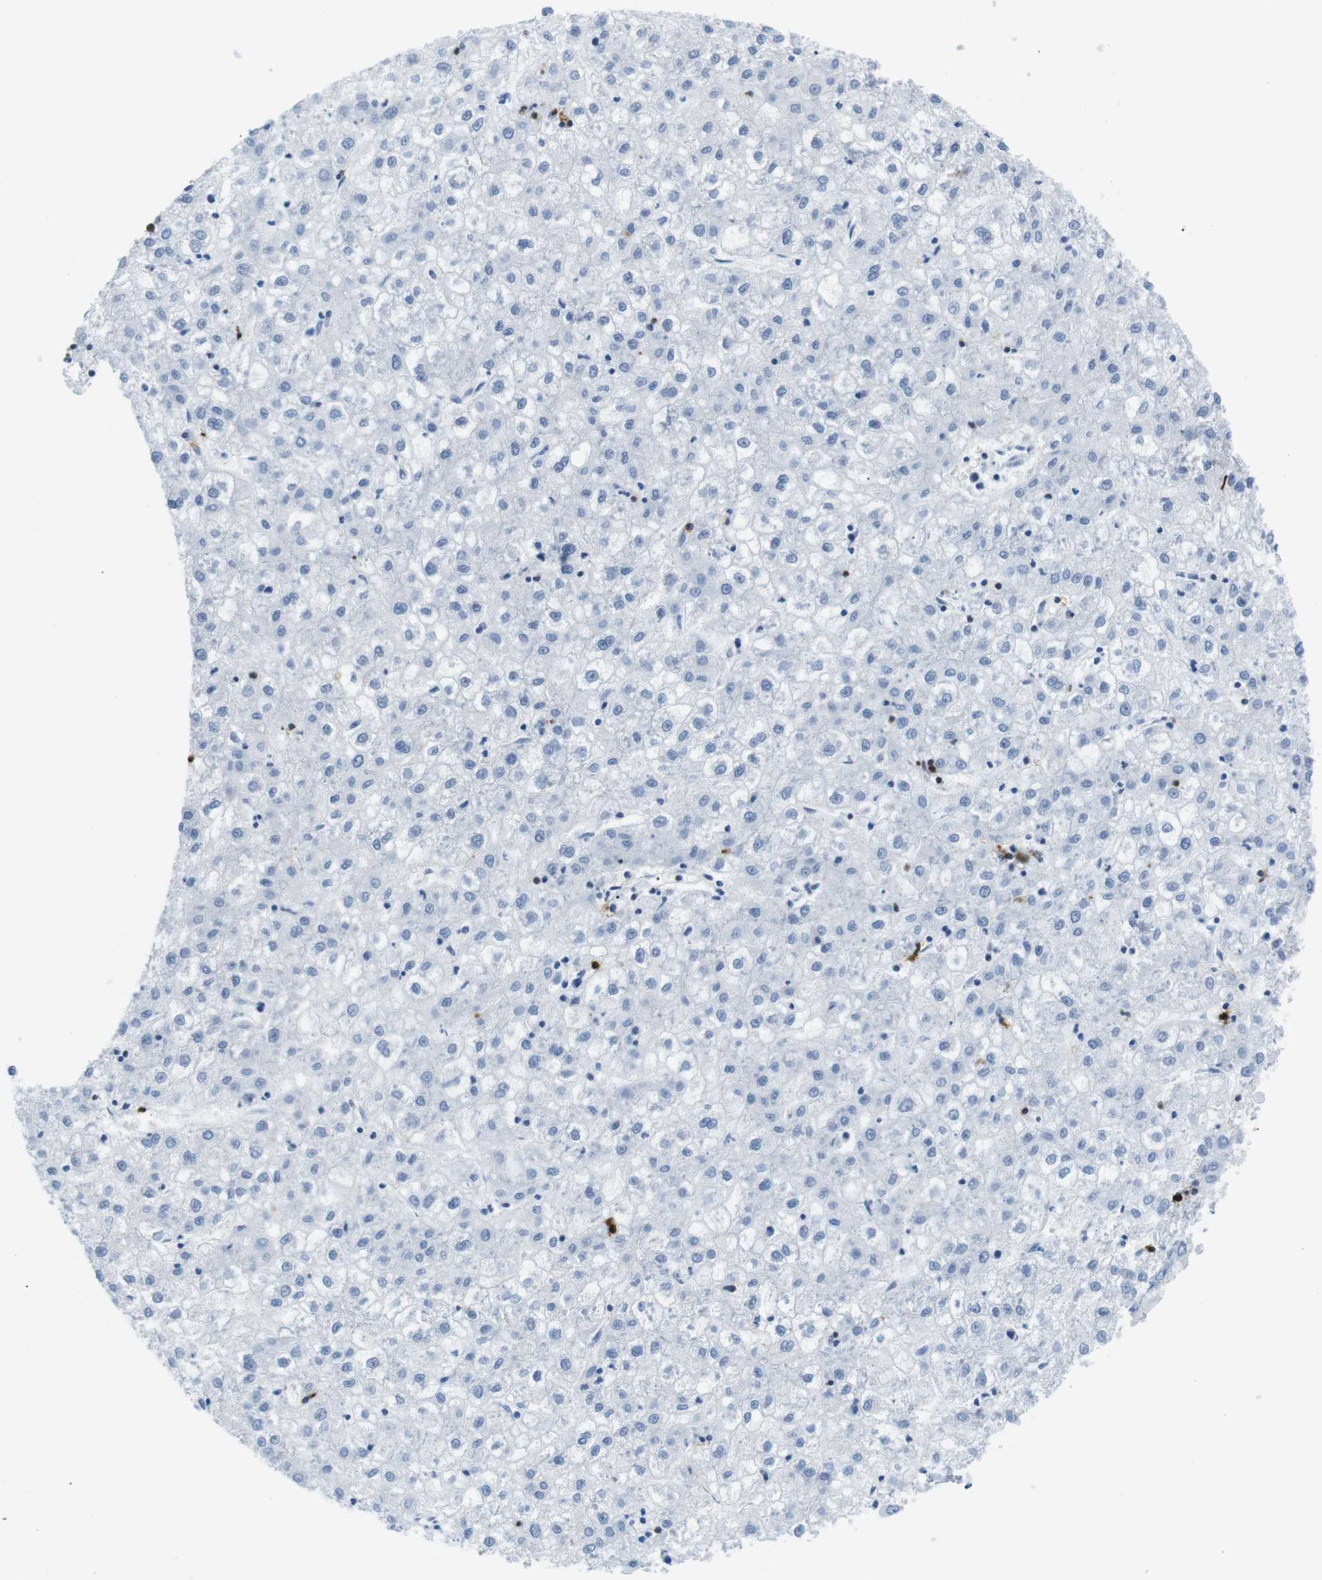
{"staining": {"intensity": "negative", "quantity": "none", "location": "none"}, "tissue": "liver cancer", "cell_type": "Tumor cells", "image_type": "cancer", "snomed": [{"axis": "morphology", "description": "Carcinoma, Hepatocellular, NOS"}, {"axis": "topography", "description": "Liver"}], "caption": "Immunohistochemical staining of hepatocellular carcinoma (liver) exhibits no significant positivity in tumor cells.", "gene": "TNFRSF4", "patient": {"sex": "male", "age": 72}}